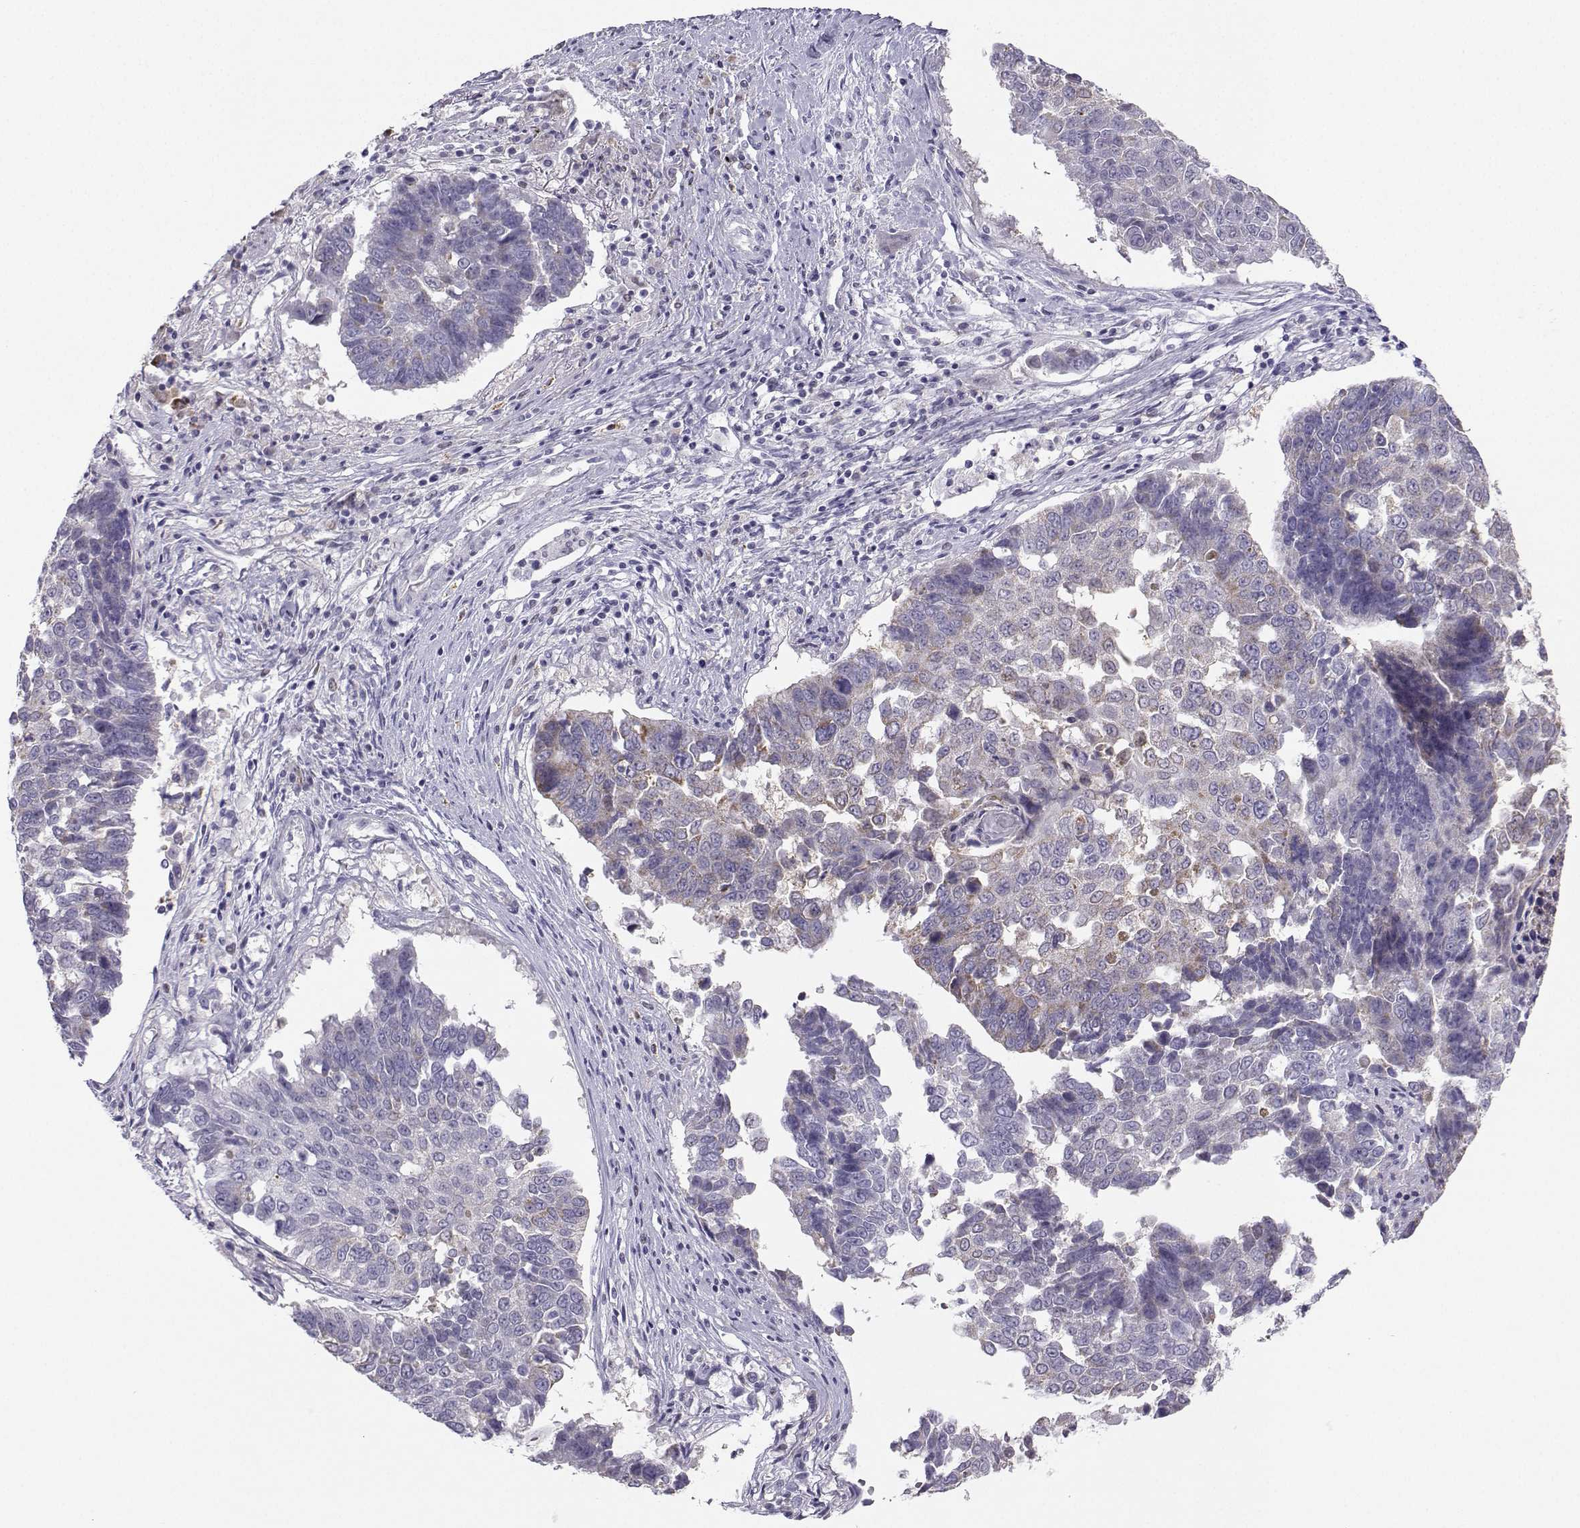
{"staining": {"intensity": "negative", "quantity": "none", "location": "none"}, "tissue": "lung cancer", "cell_type": "Tumor cells", "image_type": "cancer", "snomed": [{"axis": "morphology", "description": "Squamous cell carcinoma, NOS"}, {"axis": "topography", "description": "Lung"}], "caption": "Tumor cells are negative for protein expression in human lung squamous cell carcinoma.", "gene": "DCLK3", "patient": {"sex": "male", "age": 73}}